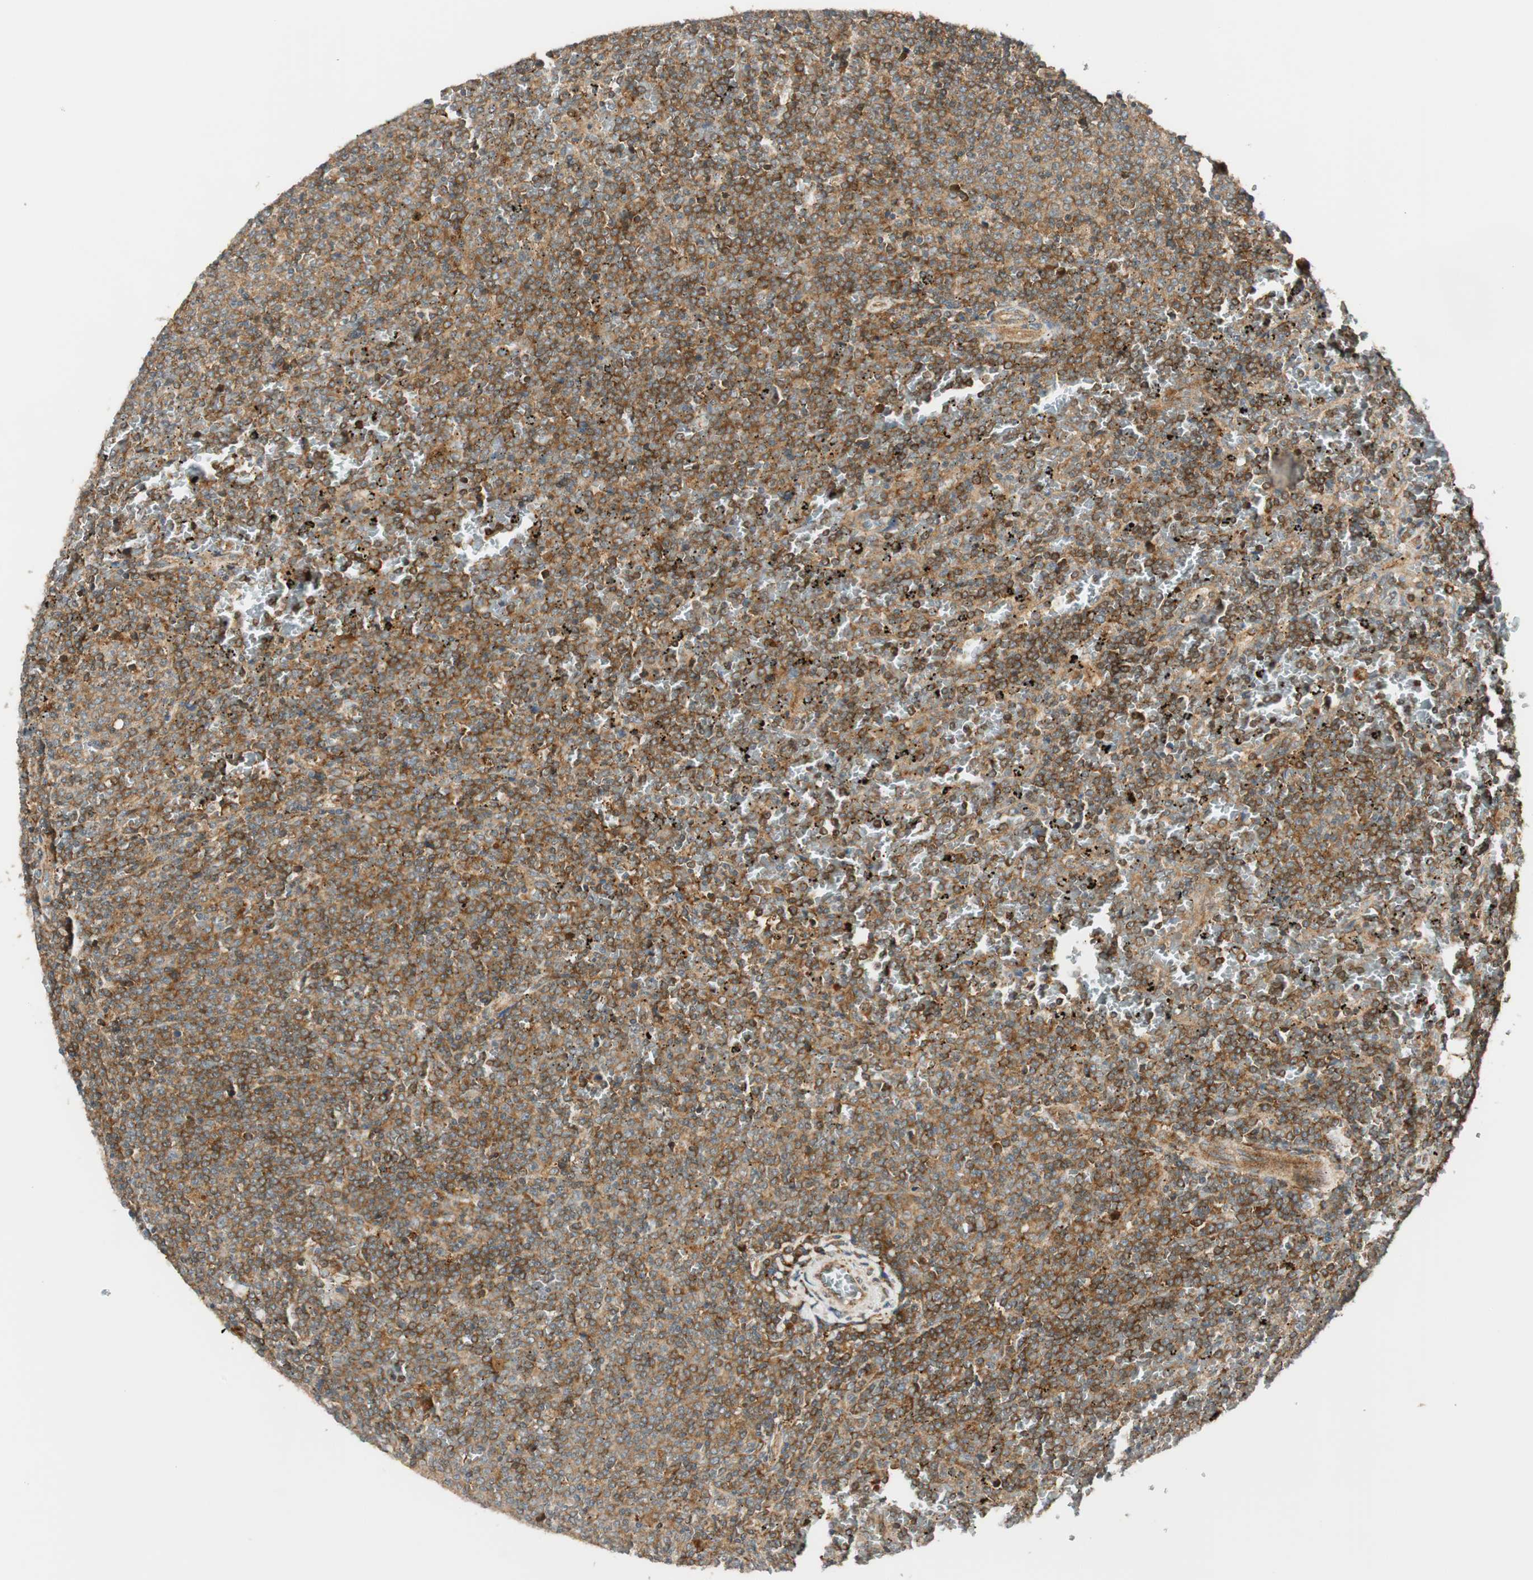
{"staining": {"intensity": "strong", "quantity": ">75%", "location": "cytoplasmic/membranous"}, "tissue": "lymphoma", "cell_type": "Tumor cells", "image_type": "cancer", "snomed": [{"axis": "morphology", "description": "Malignant lymphoma, non-Hodgkin's type, Low grade"}, {"axis": "topography", "description": "Spleen"}], "caption": "Immunohistochemistry staining of lymphoma, which exhibits high levels of strong cytoplasmic/membranous expression in approximately >75% of tumor cells indicating strong cytoplasmic/membranous protein positivity. The staining was performed using DAB (brown) for protein detection and nuclei were counterstained in hematoxylin (blue).", "gene": "ABI1", "patient": {"sex": "female", "age": 77}}